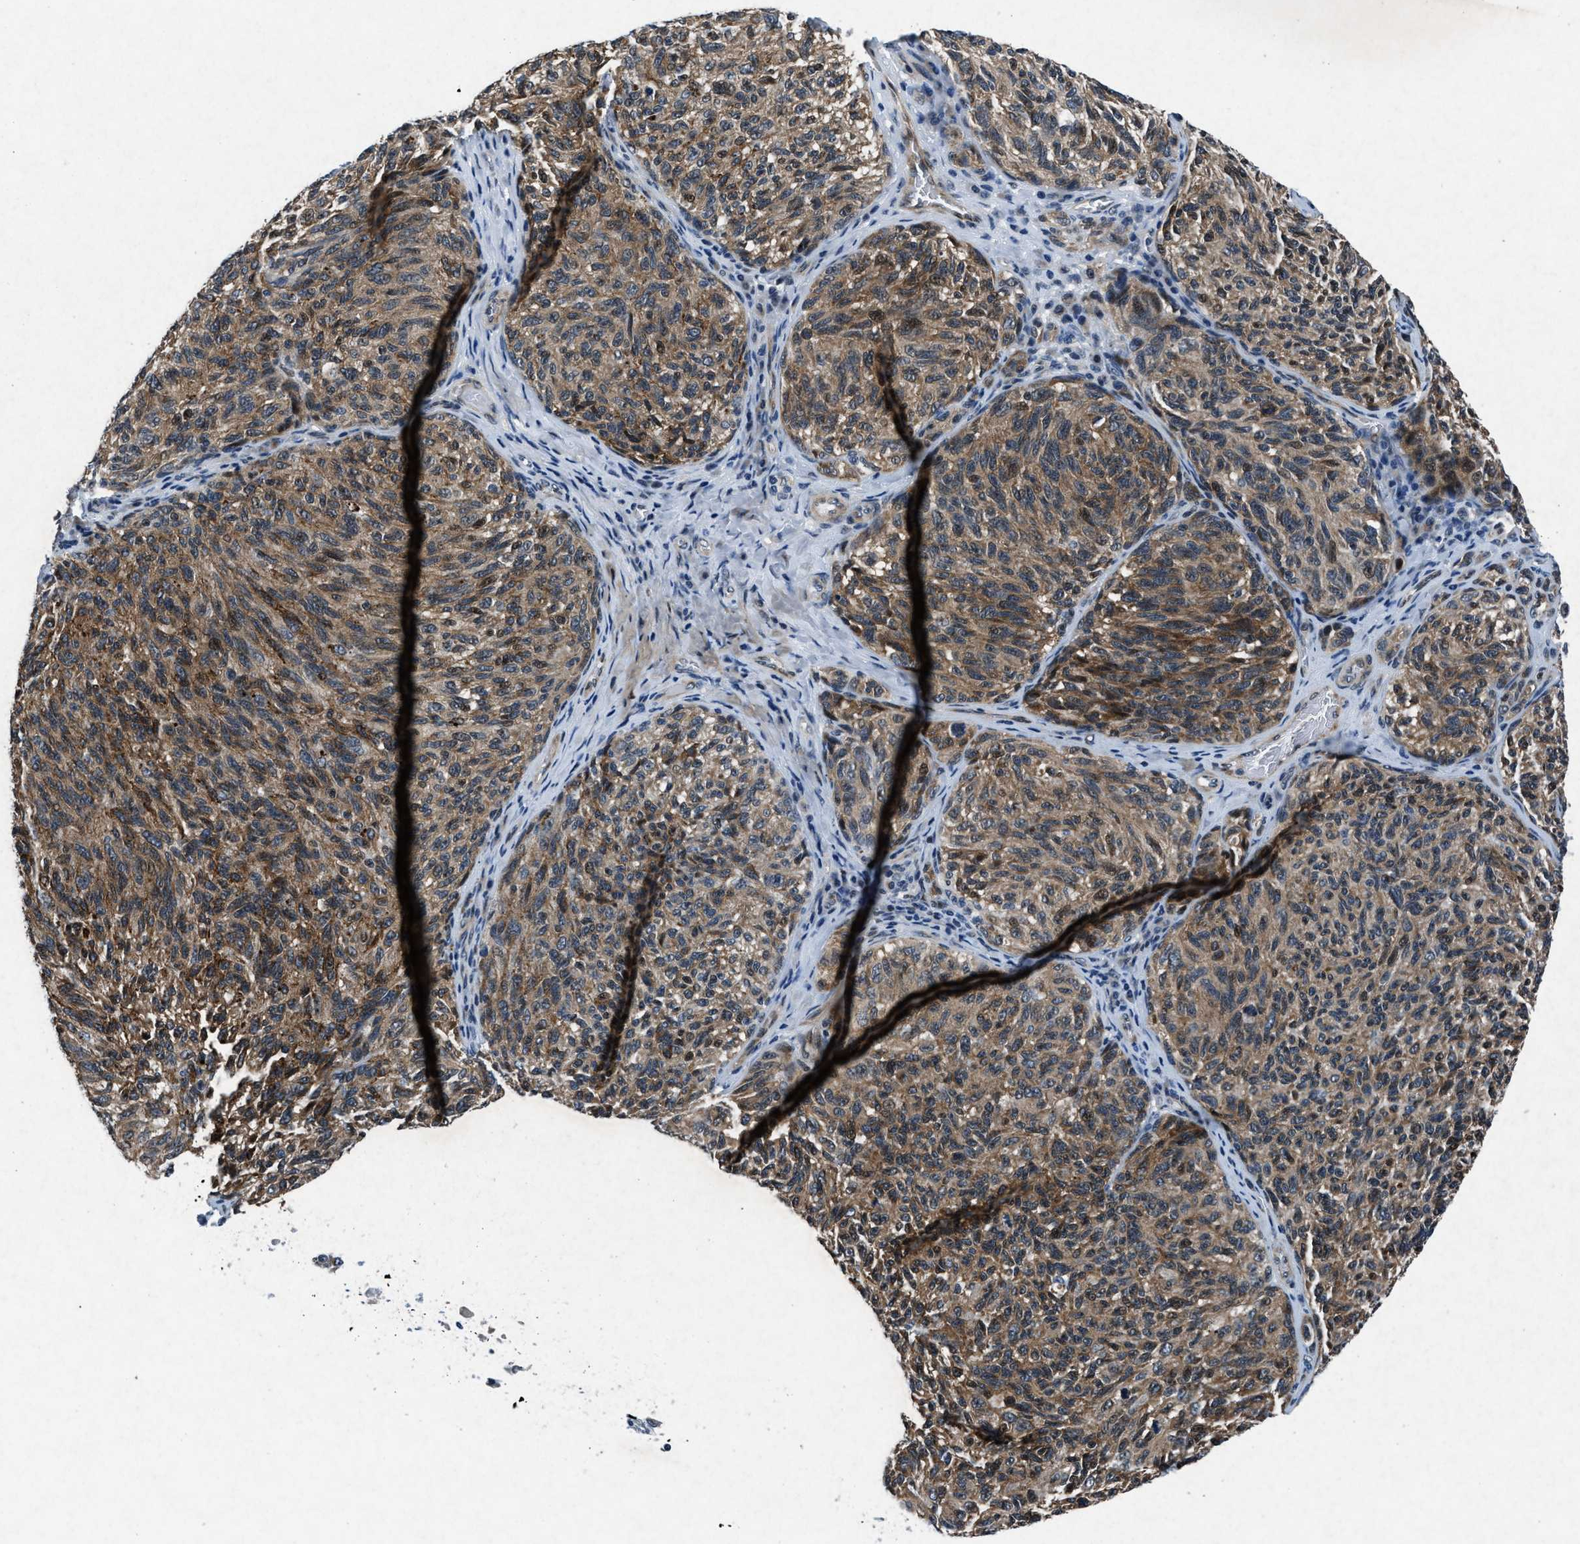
{"staining": {"intensity": "strong", "quantity": ">75%", "location": "cytoplasmic/membranous"}, "tissue": "melanoma", "cell_type": "Tumor cells", "image_type": "cancer", "snomed": [{"axis": "morphology", "description": "Malignant melanoma, NOS"}, {"axis": "topography", "description": "Skin"}], "caption": "Malignant melanoma tissue reveals strong cytoplasmic/membranous positivity in approximately >75% of tumor cells, visualized by immunohistochemistry.", "gene": "PHLDA1", "patient": {"sex": "female", "age": 73}}